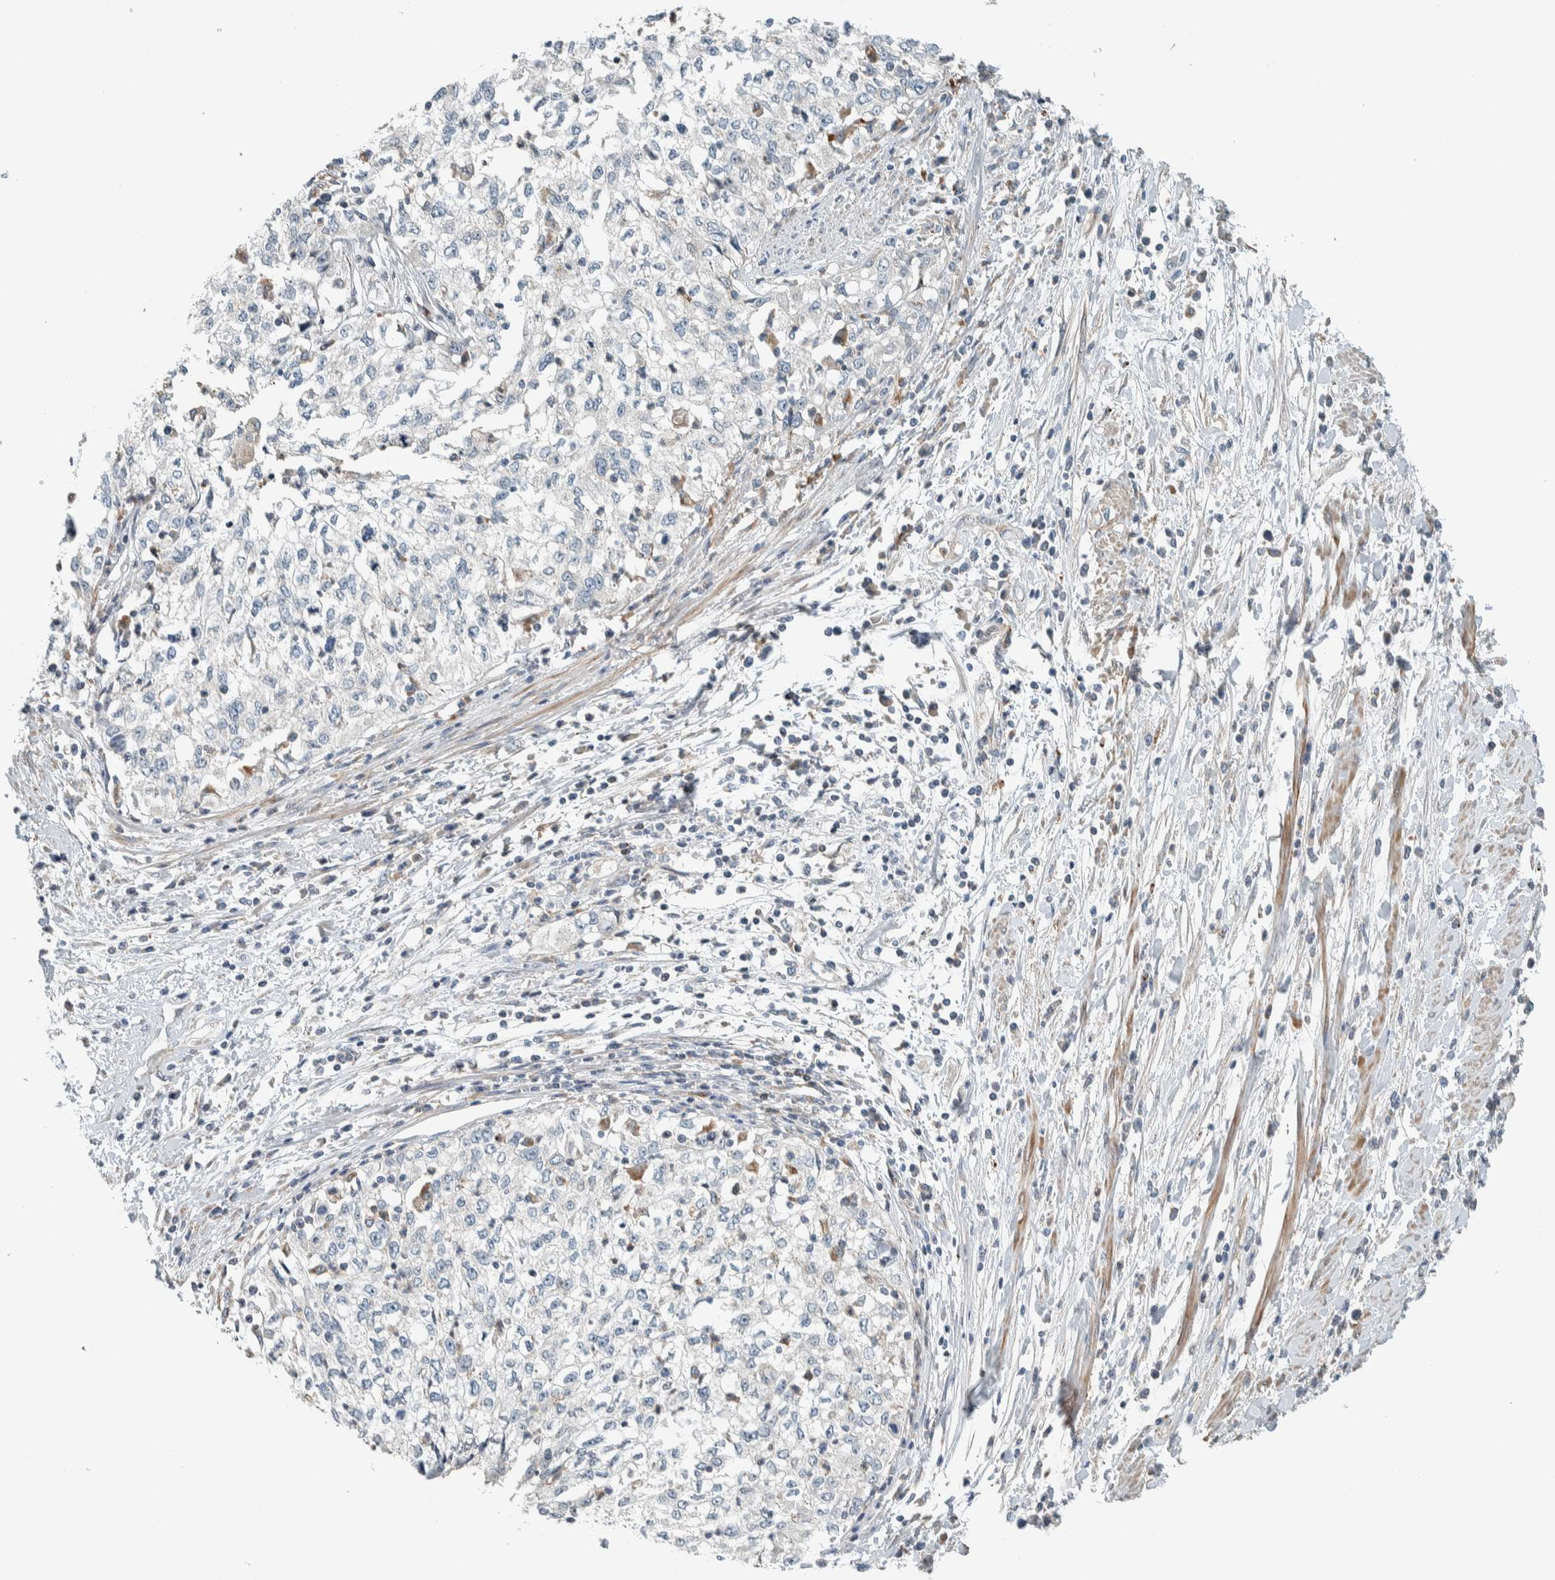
{"staining": {"intensity": "negative", "quantity": "none", "location": "none"}, "tissue": "cervical cancer", "cell_type": "Tumor cells", "image_type": "cancer", "snomed": [{"axis": "morphology", "description": "Squamous cell carcinoma, NOS"}, {"axis": "topography", "description": "Cervix"}], "caption": "An immunohistochemistry (IHC) micrograph of cervical cancer (squamous cell carcinoma) is shown. There is no staining in tumor cells of cervical cancer (squamous cell carcinoma).", "gene": "SLFN12L", "patient": {"sex": "female", "age": 57}}